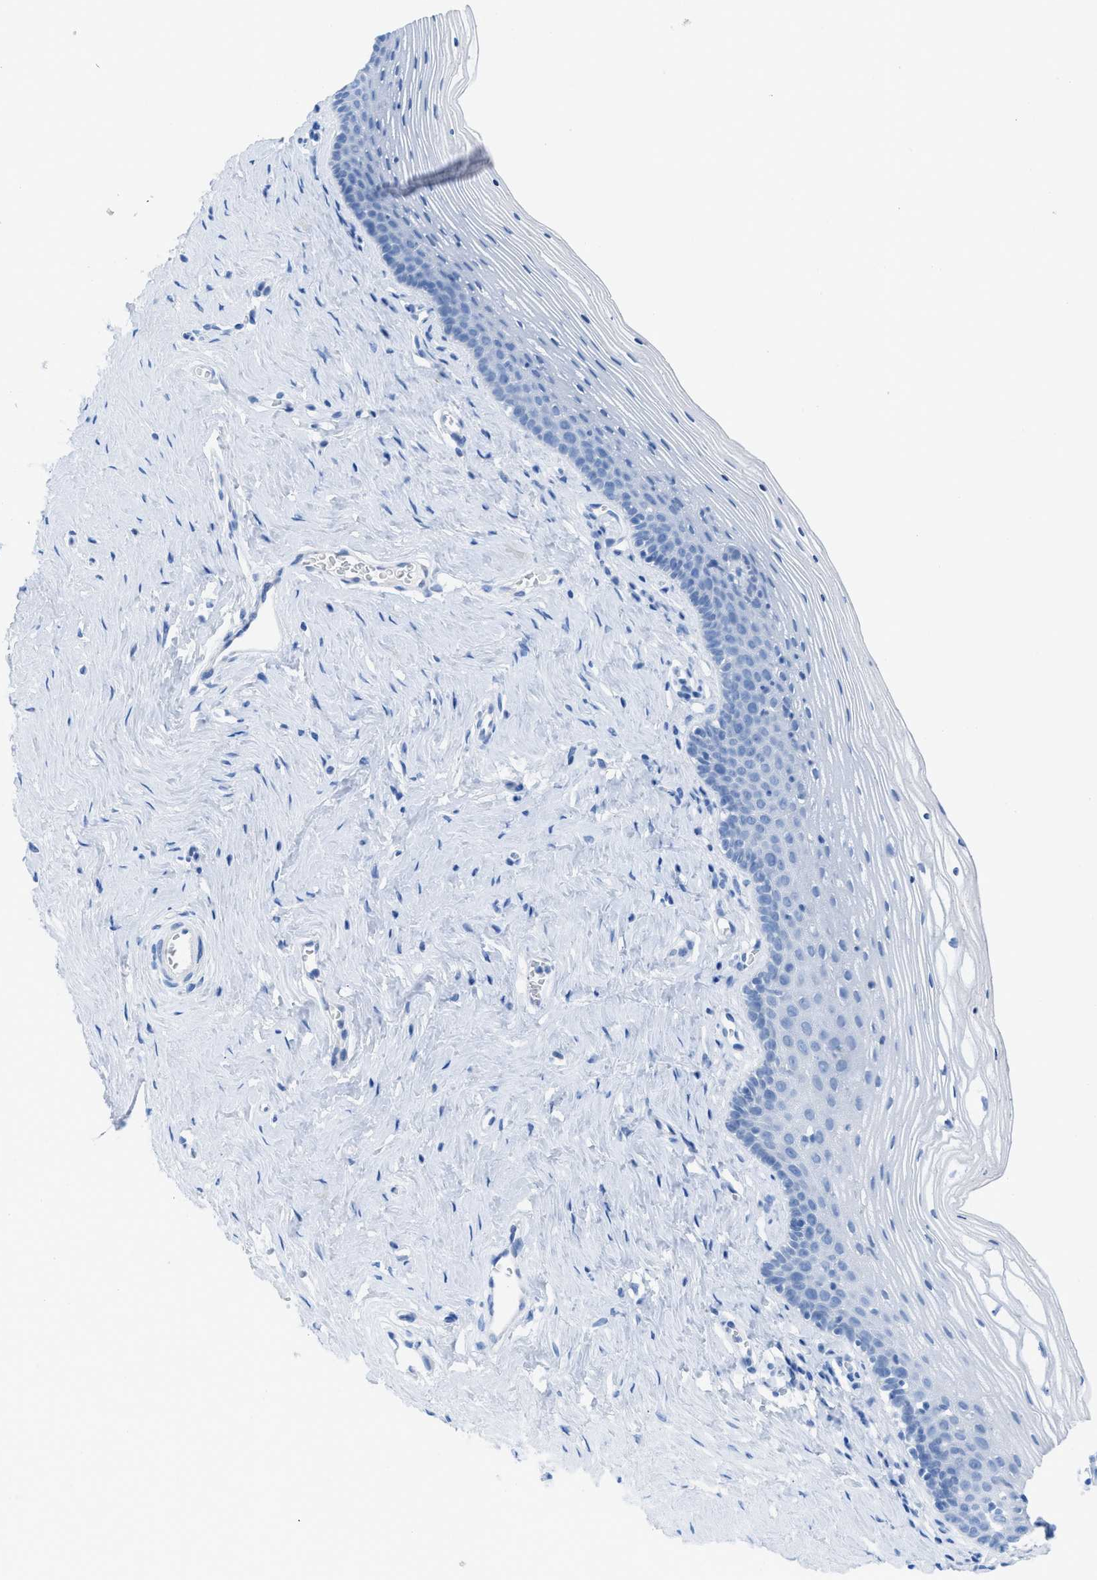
{"staining": {"intensity": "negative", "quantity": "none", "location": "none"}, "tissue": "vagina", "cell_type": "Squamous epithelial cells", "image_type": "normal", "snomed": [{"axis": "morphology", "description": "Normal tissue, NOS"}, {"axis": "topography", "description": "Vagina"}], "caption": "Immunohistochemistry (IHC) micrograph of benign human vagina stained for a protein (brown), which displays no positivity in squamous epithelial cells.", "gene": "TCL1A", "patient": {"sex": "female", "age": 32}}